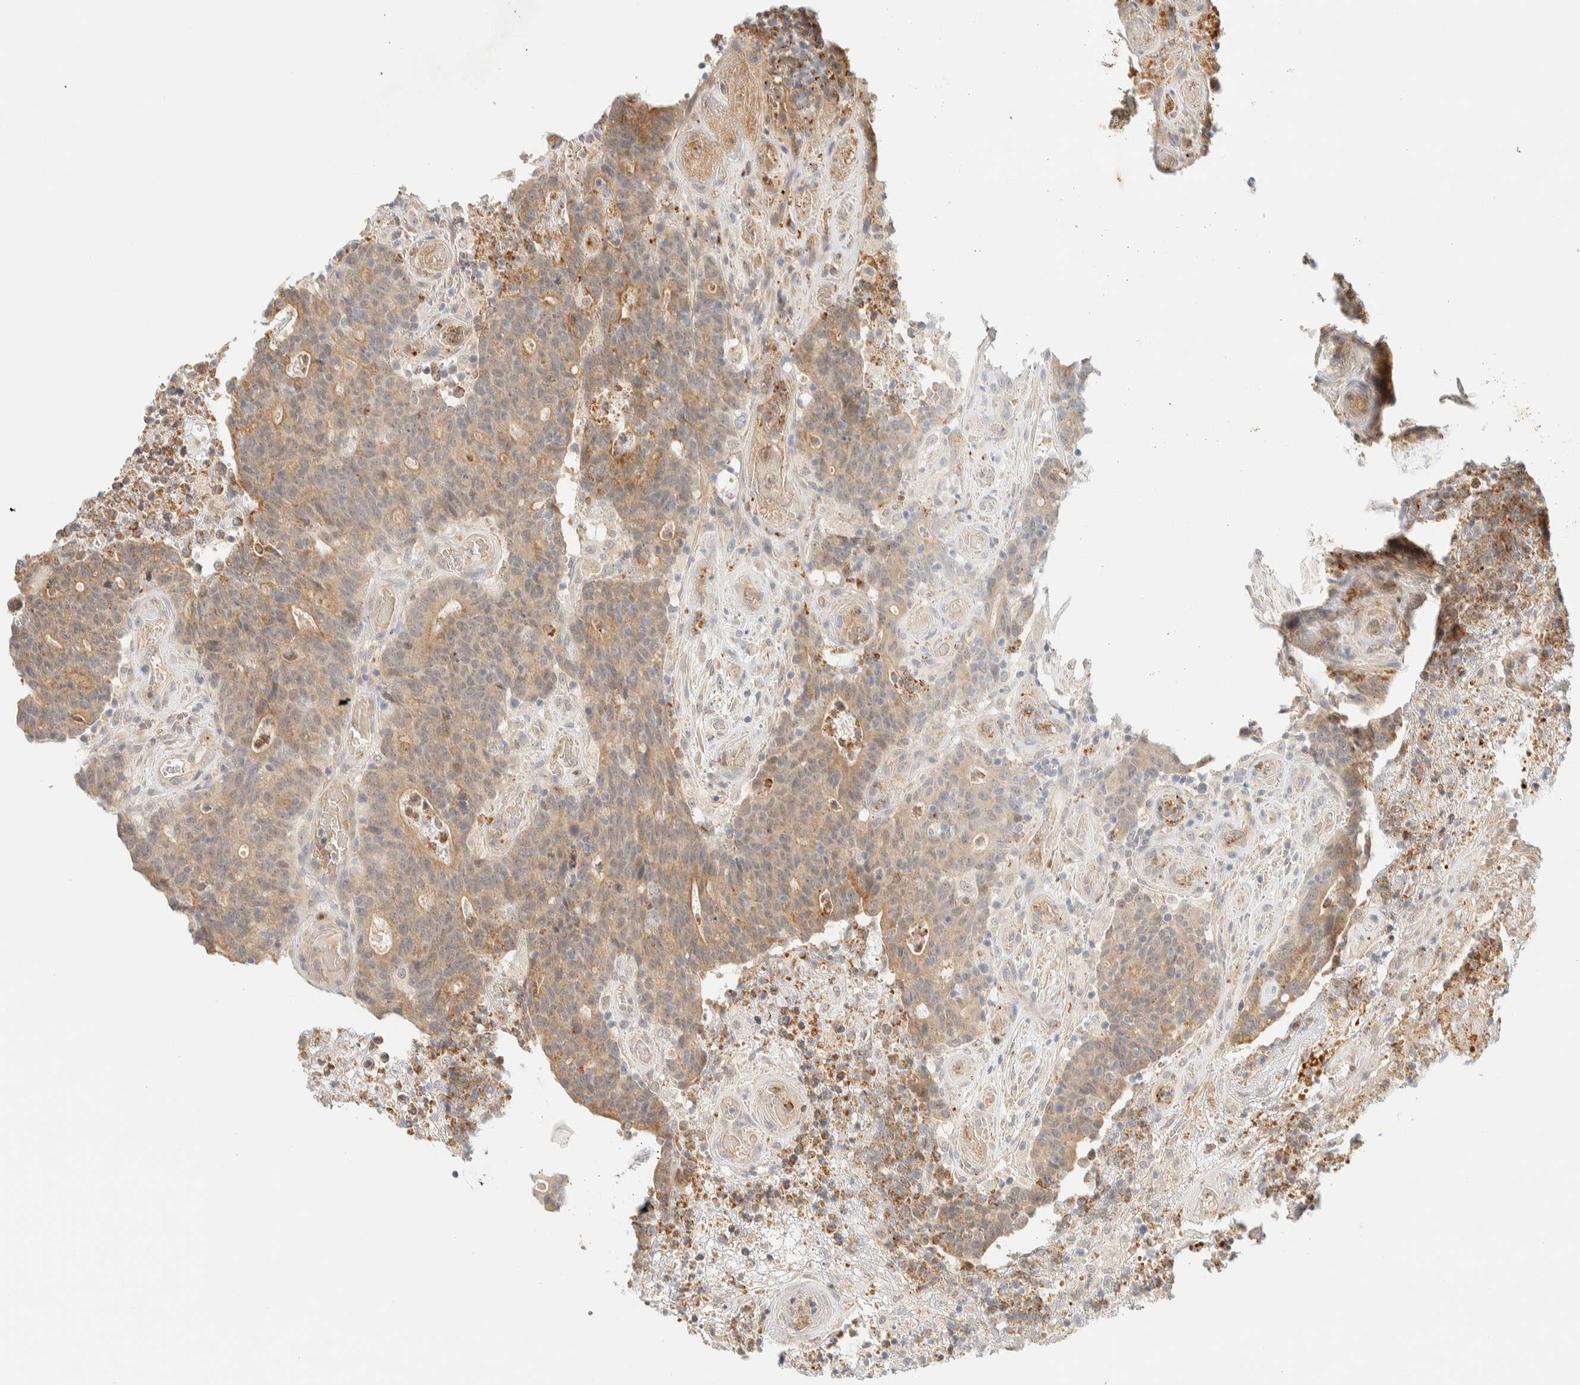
{"staining": {"intensity": "weak", "quantity": ">75%", "location": "cytoplasmic/membranous"}, "tissue": "colorectal cancer", "cell_type": "Tumor cells", "image_type": "cancer", "snomed": [{"axis": "morphology", "description": "Normal tissue, NOS"}, {"axis": "morphology", "description": "Adenocarcinoma, NOS"}, {"axis": "topography", "description": "Colon"}], "caption": "An image showing weak cytoplasmic/membranous expression in about >75% of tumor cells in colorectal cancer, as visualized by brown immunohistochemical staining.", "gene": "TNK1", "patient": {"sex": "female", "age": 75}}